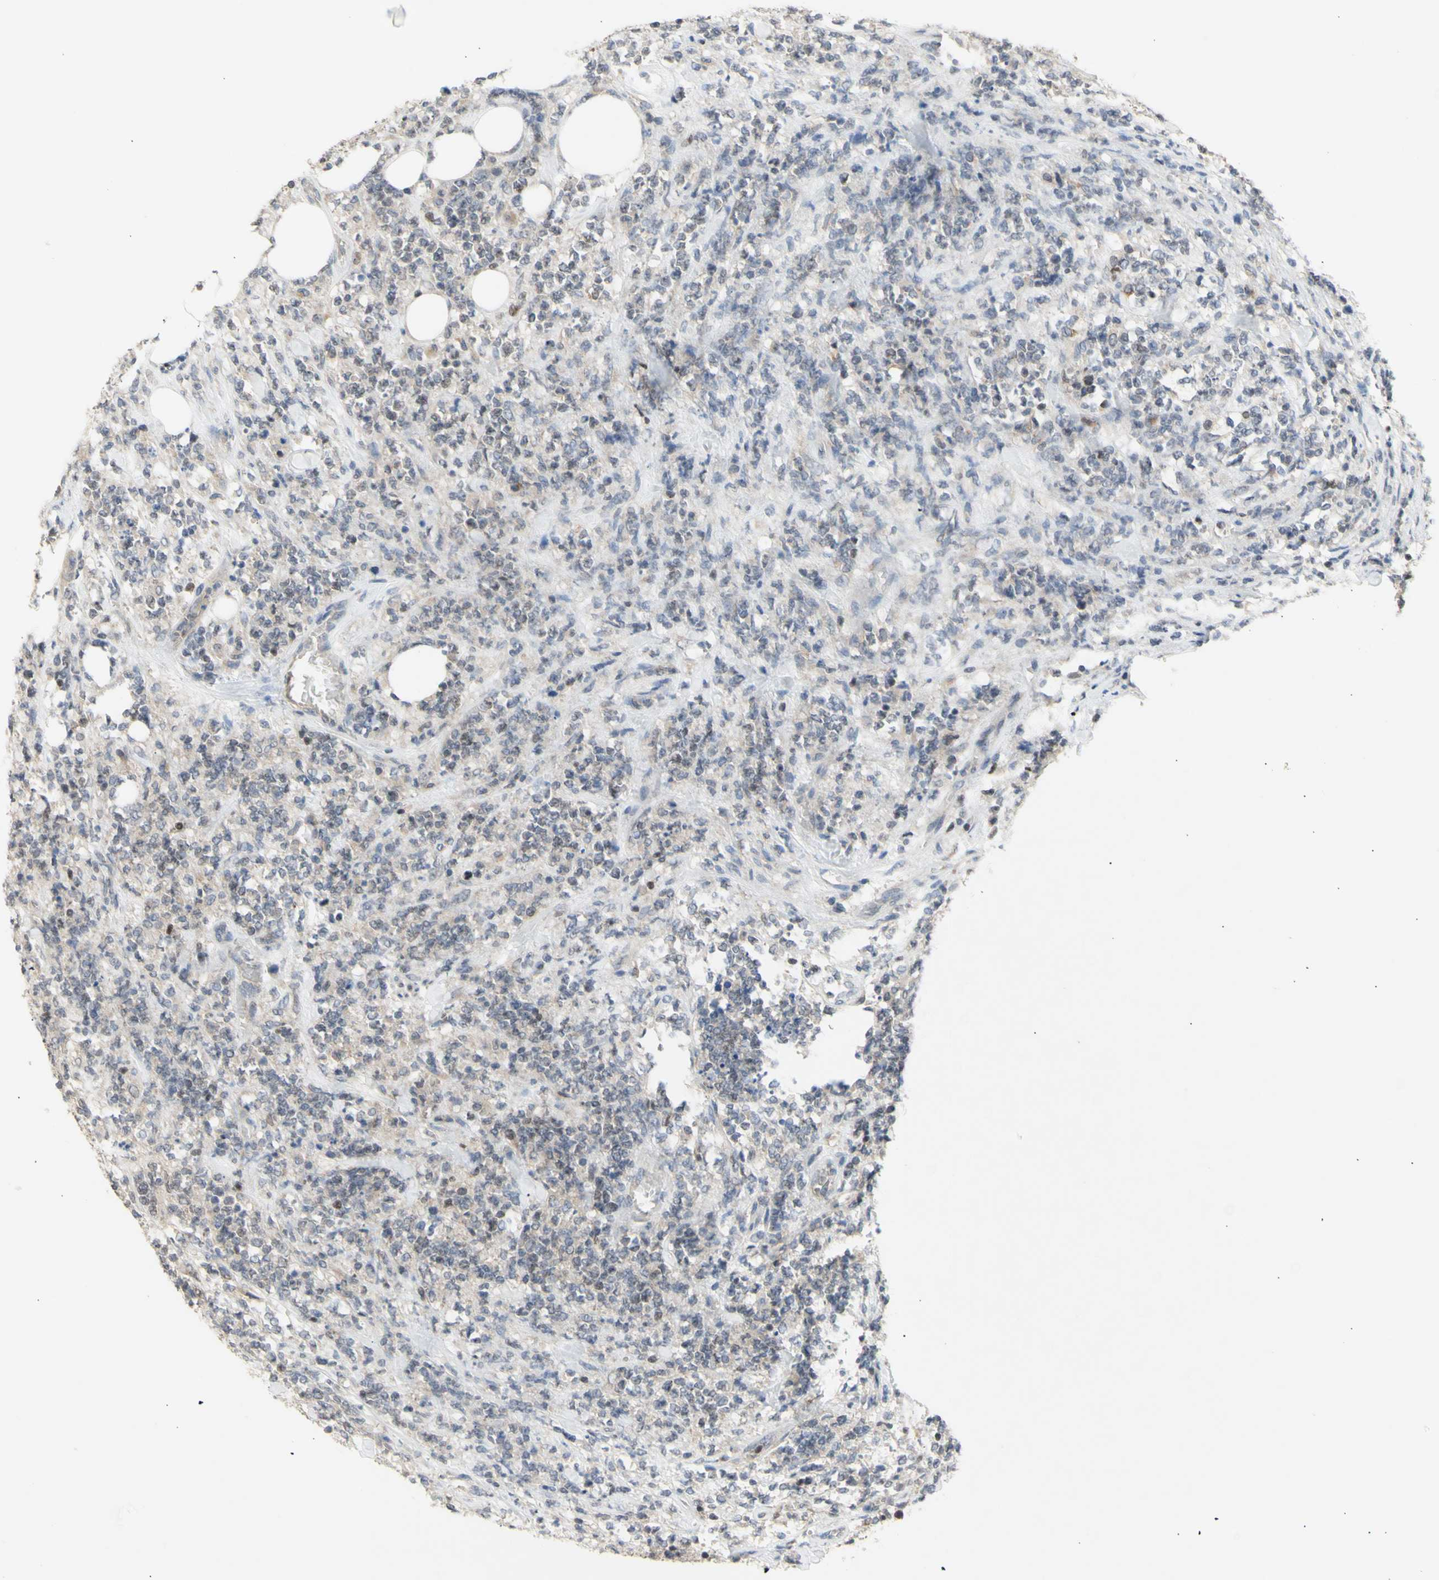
{"staining": {"intensity": "negative", "quantity": "none", "location": "none"}, "tissue": "lymphoma", "cell_type": "Tumor cells", "image_type": "cancer", "snomed": [{"axis": "morphology", "description": "Malignant lymphoma, non-Hodgkin's type, High grade"}, {"axis": "topography", "description": "Soft tissue"}], "caption": "Tumor cells show no significant positivity in malignant lymphoma, non-Hodgkin's type (high-grade). (DAB immunohistochemistry with hematoxylin counter stain).", "gene": "NLRP1", "patient": {"sex": "male", "age": 18}}